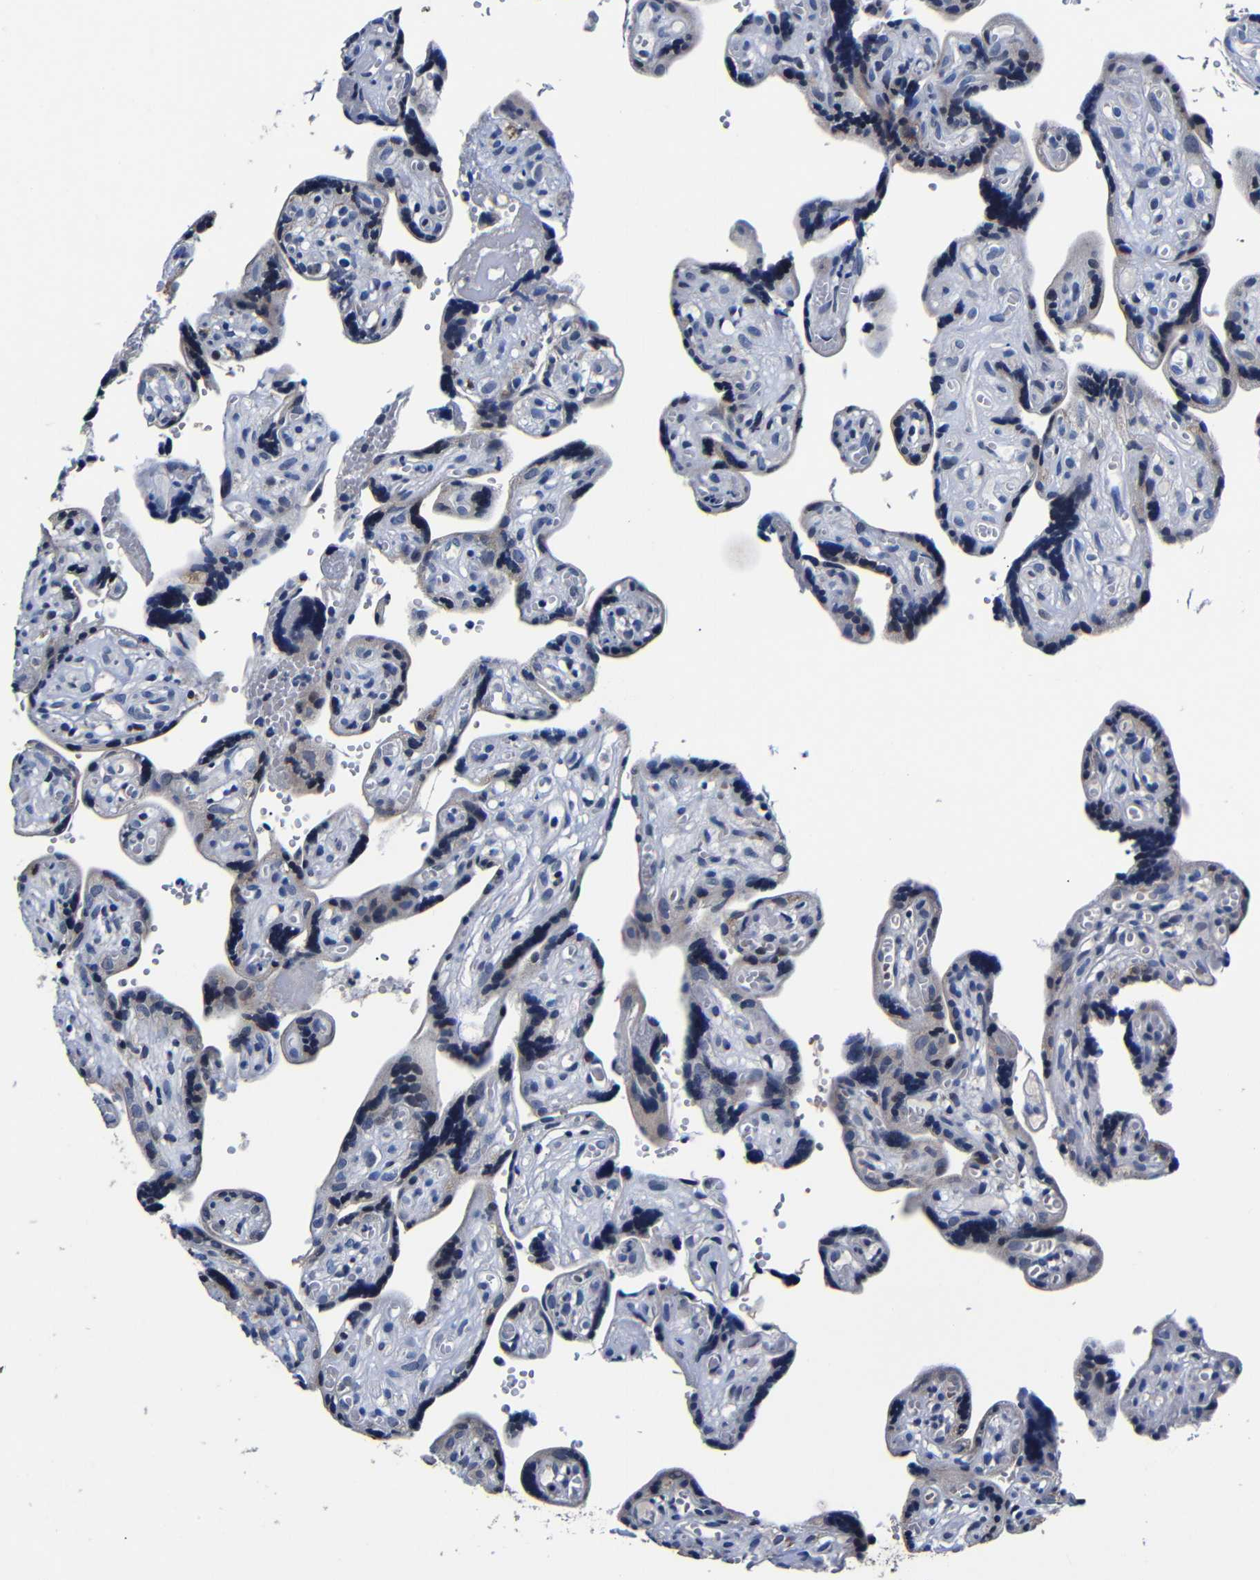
{"staining": {"intensity": "negative", "quantity": "none", "location": "none"}, "tissue": "placenta", "cell_type": "Decidual cells", "image_type": "normal", "snomed": [{"axis": "morphology", "description": "Normal tissue, NOS"}, {"axis": "topography", "description": "Placenta"}], "caption": "DAB (3,3'-diaminobenzidine) immunohistochemical staining of unremarkable human placenta exhibits no significant staining in decidual cells. (DAB (3,3'-diaminobenzidine) immunohistochemistry (IHC) visualized using brightfield microscopy, high magnification).", "gene": "DEPP1", "patient": {"sex": "female", "age": 30}}